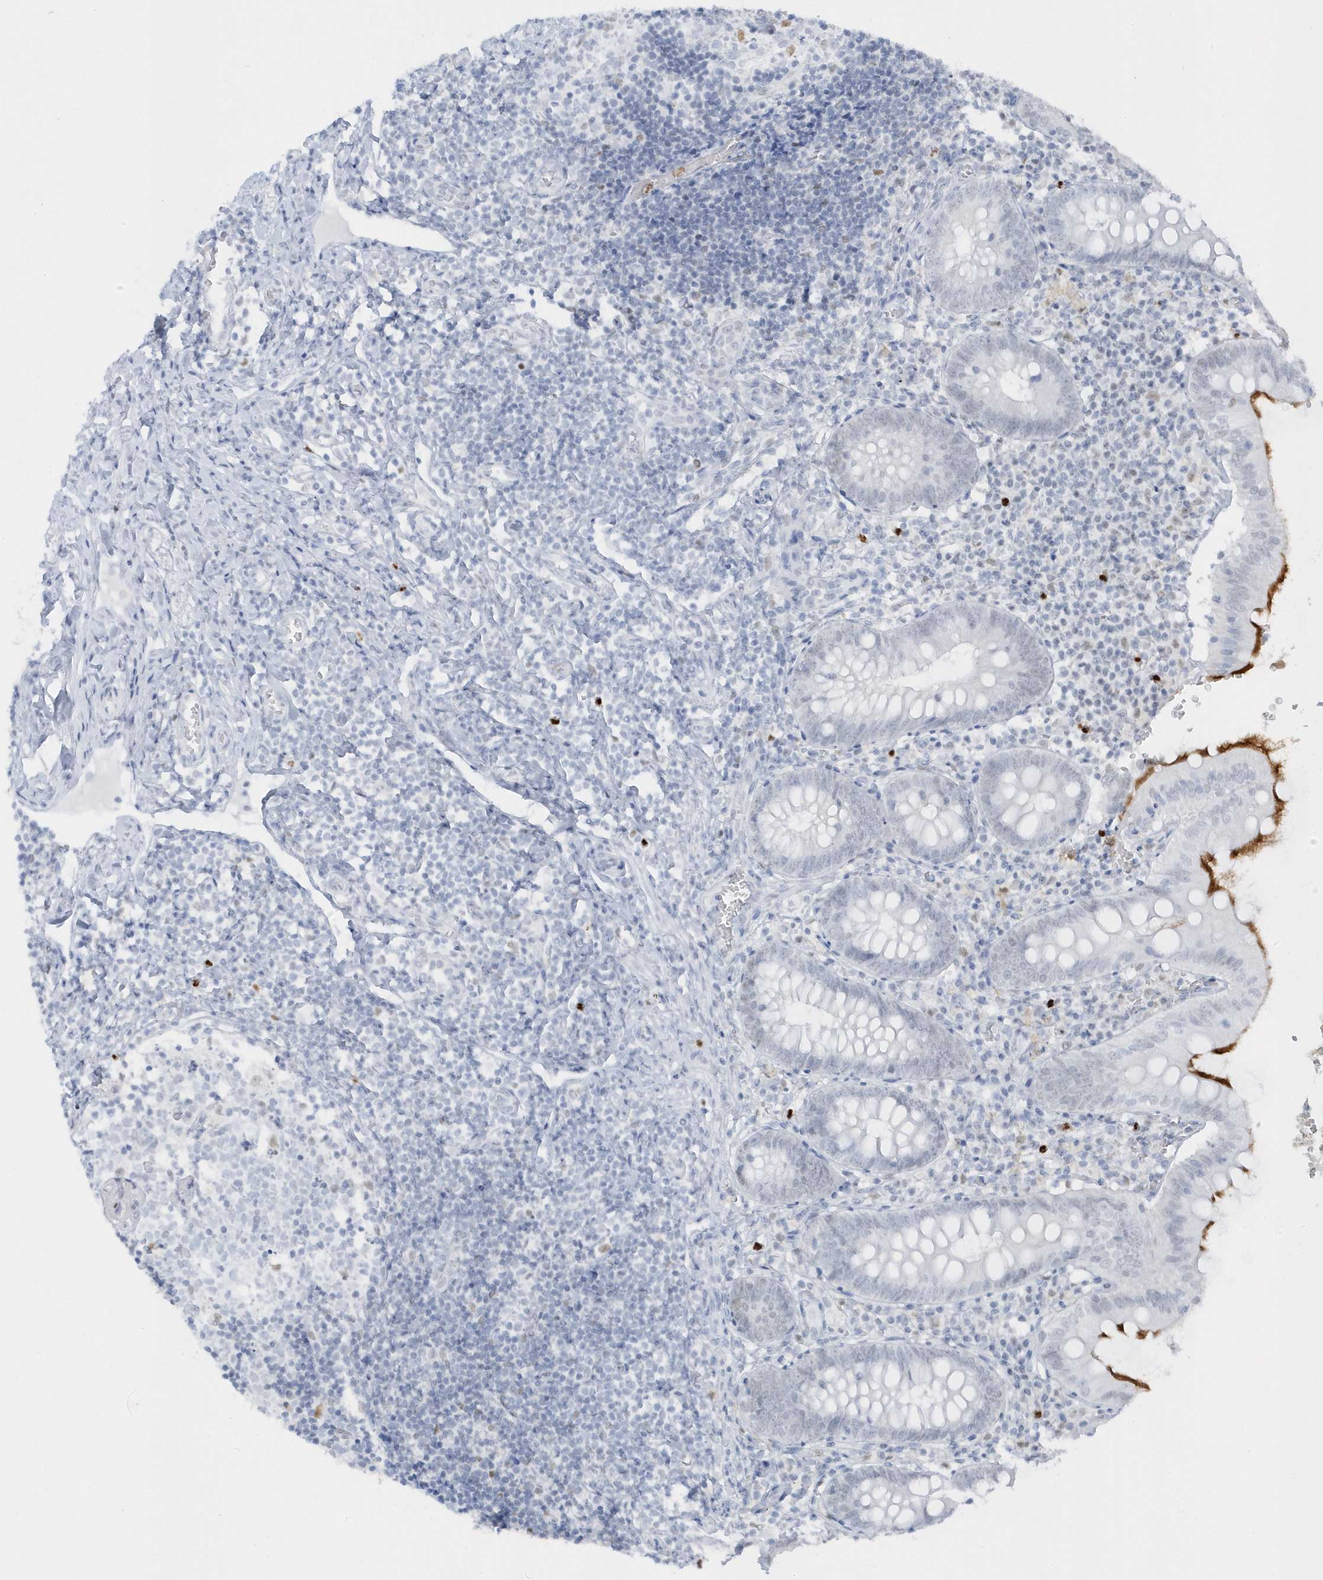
{"staining": {"intensity": "moderate", "quantity": "<25%", "location": "cytoplasmic/membranous,nuclear"}, "tissue": "appendix", "cell_type": "Glandular cells", "image_type": "normal", "snomed": [{"axis": "morphology", "description": "Normal tissue, NOS"}, {"axis": "topography", "description": "Appendix"}], "caption": "IHC staining of normal appendix, which displays low levels of moderate cytoplasmic/membranous,nuclear expression in approximately <25% of glandular cells indicating moderate cytoplasmic/membranous,nuclear protein expression. The staining was performed using DAB (brown) for protein detection and nuclei were counterstained in hematoxylin (blue).", "gene": "SMIM34", "patient": {"sex": "male", "age": 8}}